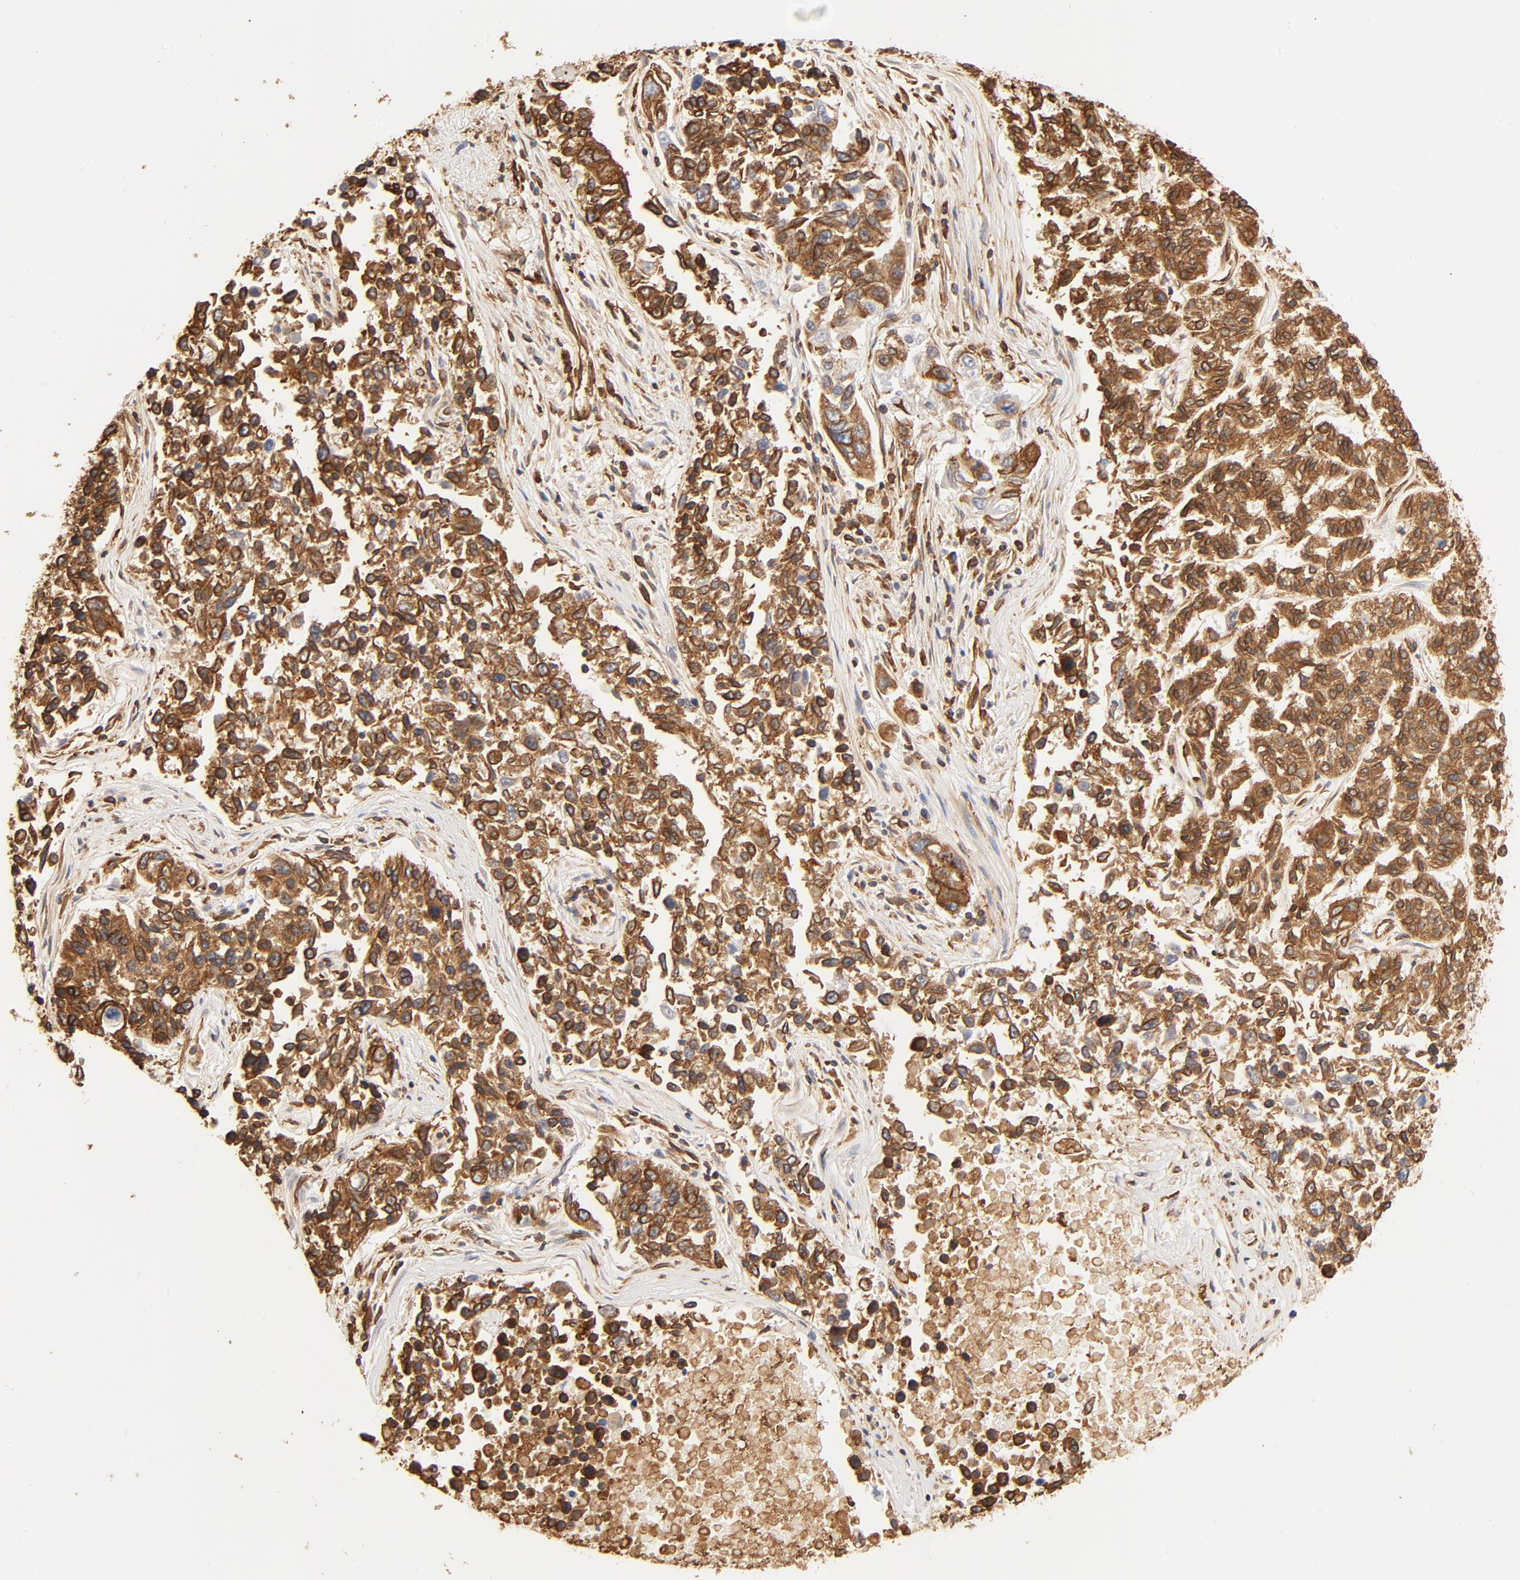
{"staining": {"intensity": "strong", "quantity": ">75%", "location": "cytoplasmic/membranous"}, "tissue": "lung cancer", "cell_type": "Tumor cells", "image_type": "cancer", "snomed": [{"axis": "morphology", "description": "Adenocarcinoma, NOS"}, {"axis": "topography", "description": "Lung"}], "caption": "Approximately >75% of tumor cells in human lung cancer demonstrate strong cytoplasmic/membranous protein staining as visualized by brown immunohistochemical staining.", "gene": "BCAP31", "patient": {"sex": "male", "age": 84}}